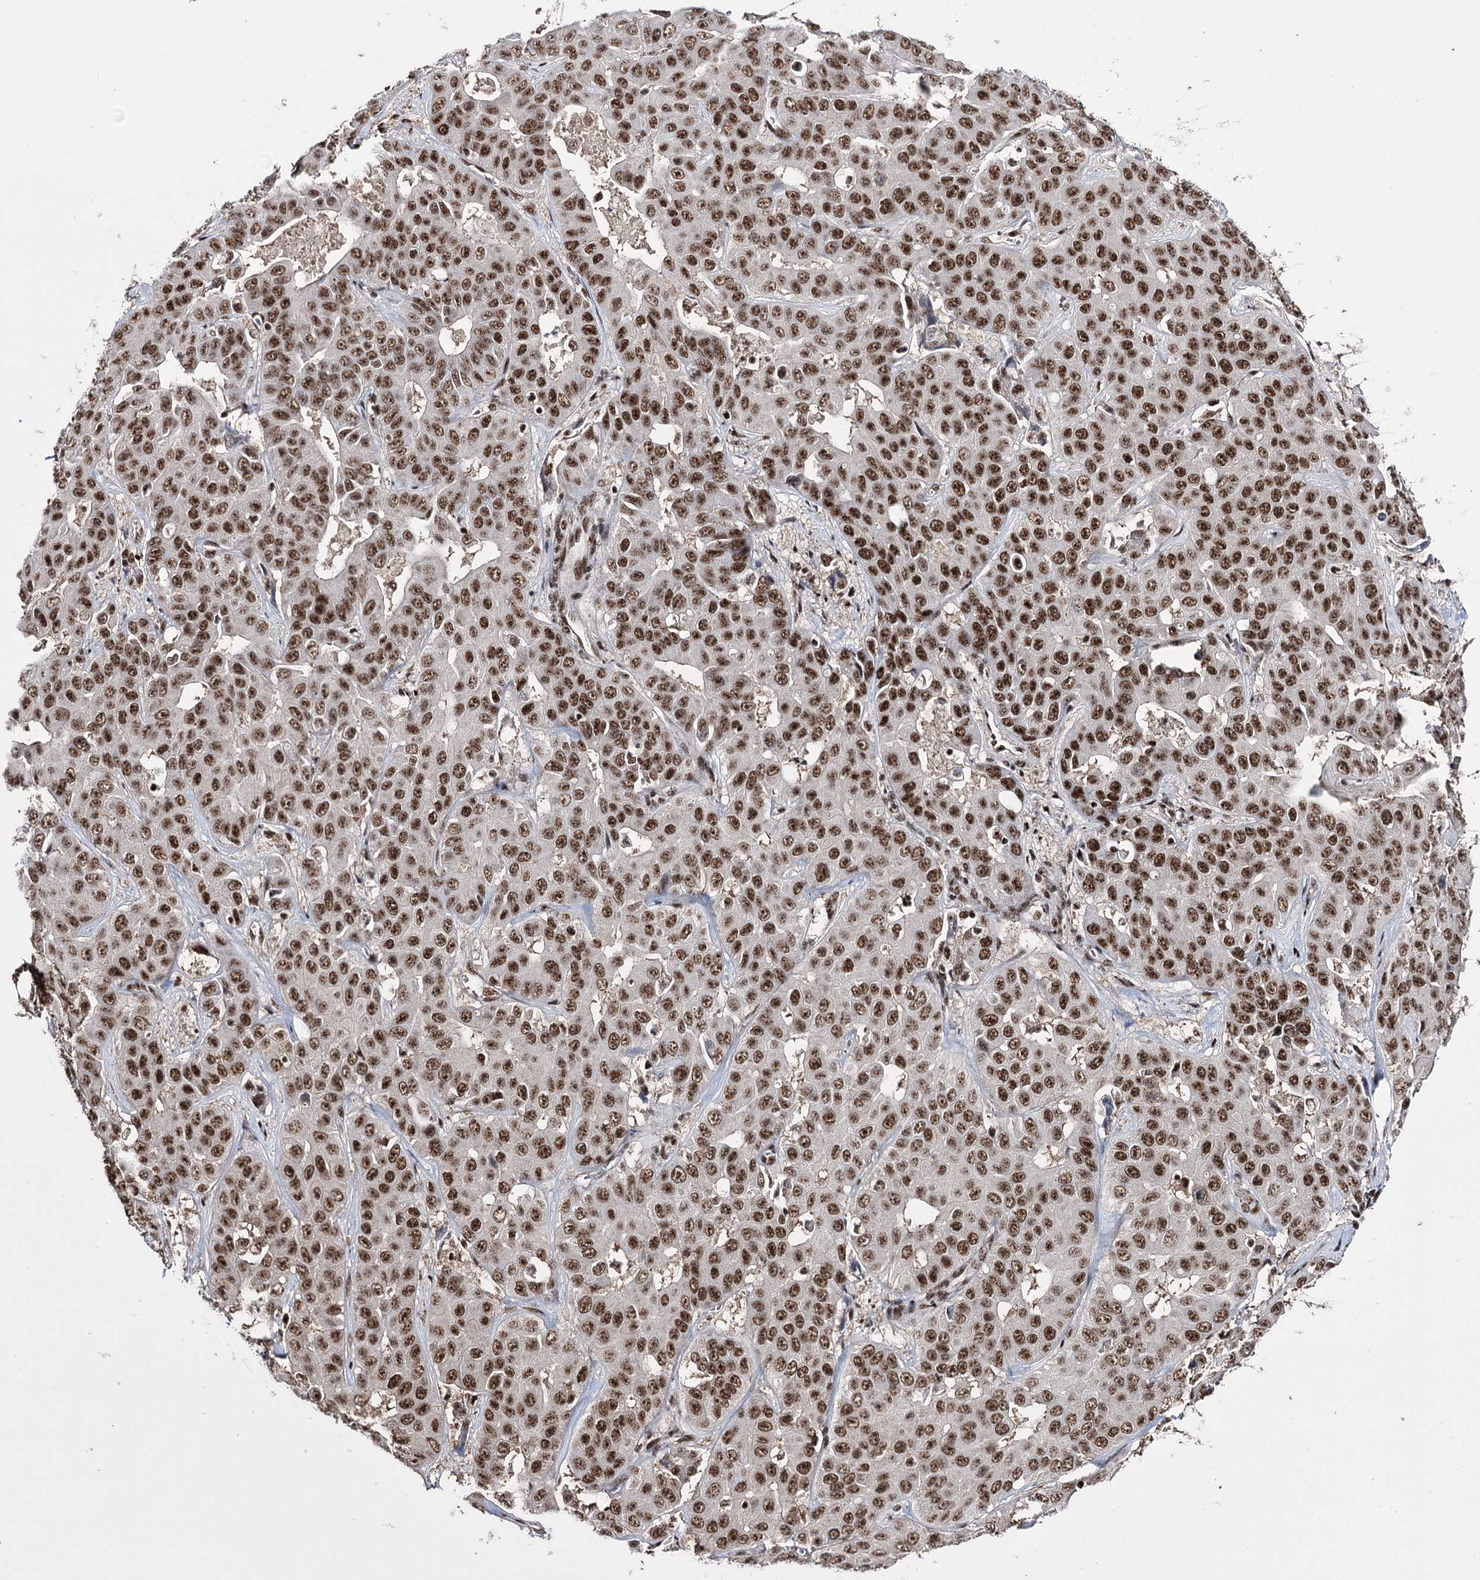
{"staining": {"intensity": "moderate", "quantity": ">75%", "location": "nuclear"}, "tissue": "liver cancer", "cell_type": "Tumor cells", "image_type": "cancer", "snomed": [{"axis": "morphology", "description": "Cholangiocarcinoma"}, {"axis": "topography", "description": "Liver"}], "caption": "A brown stain highlights moderate nuclear staining of a protein in human liver cancer tumor cells.", "gene": "PRPF40A", "patient": {"sex": "female", "age": 52}}